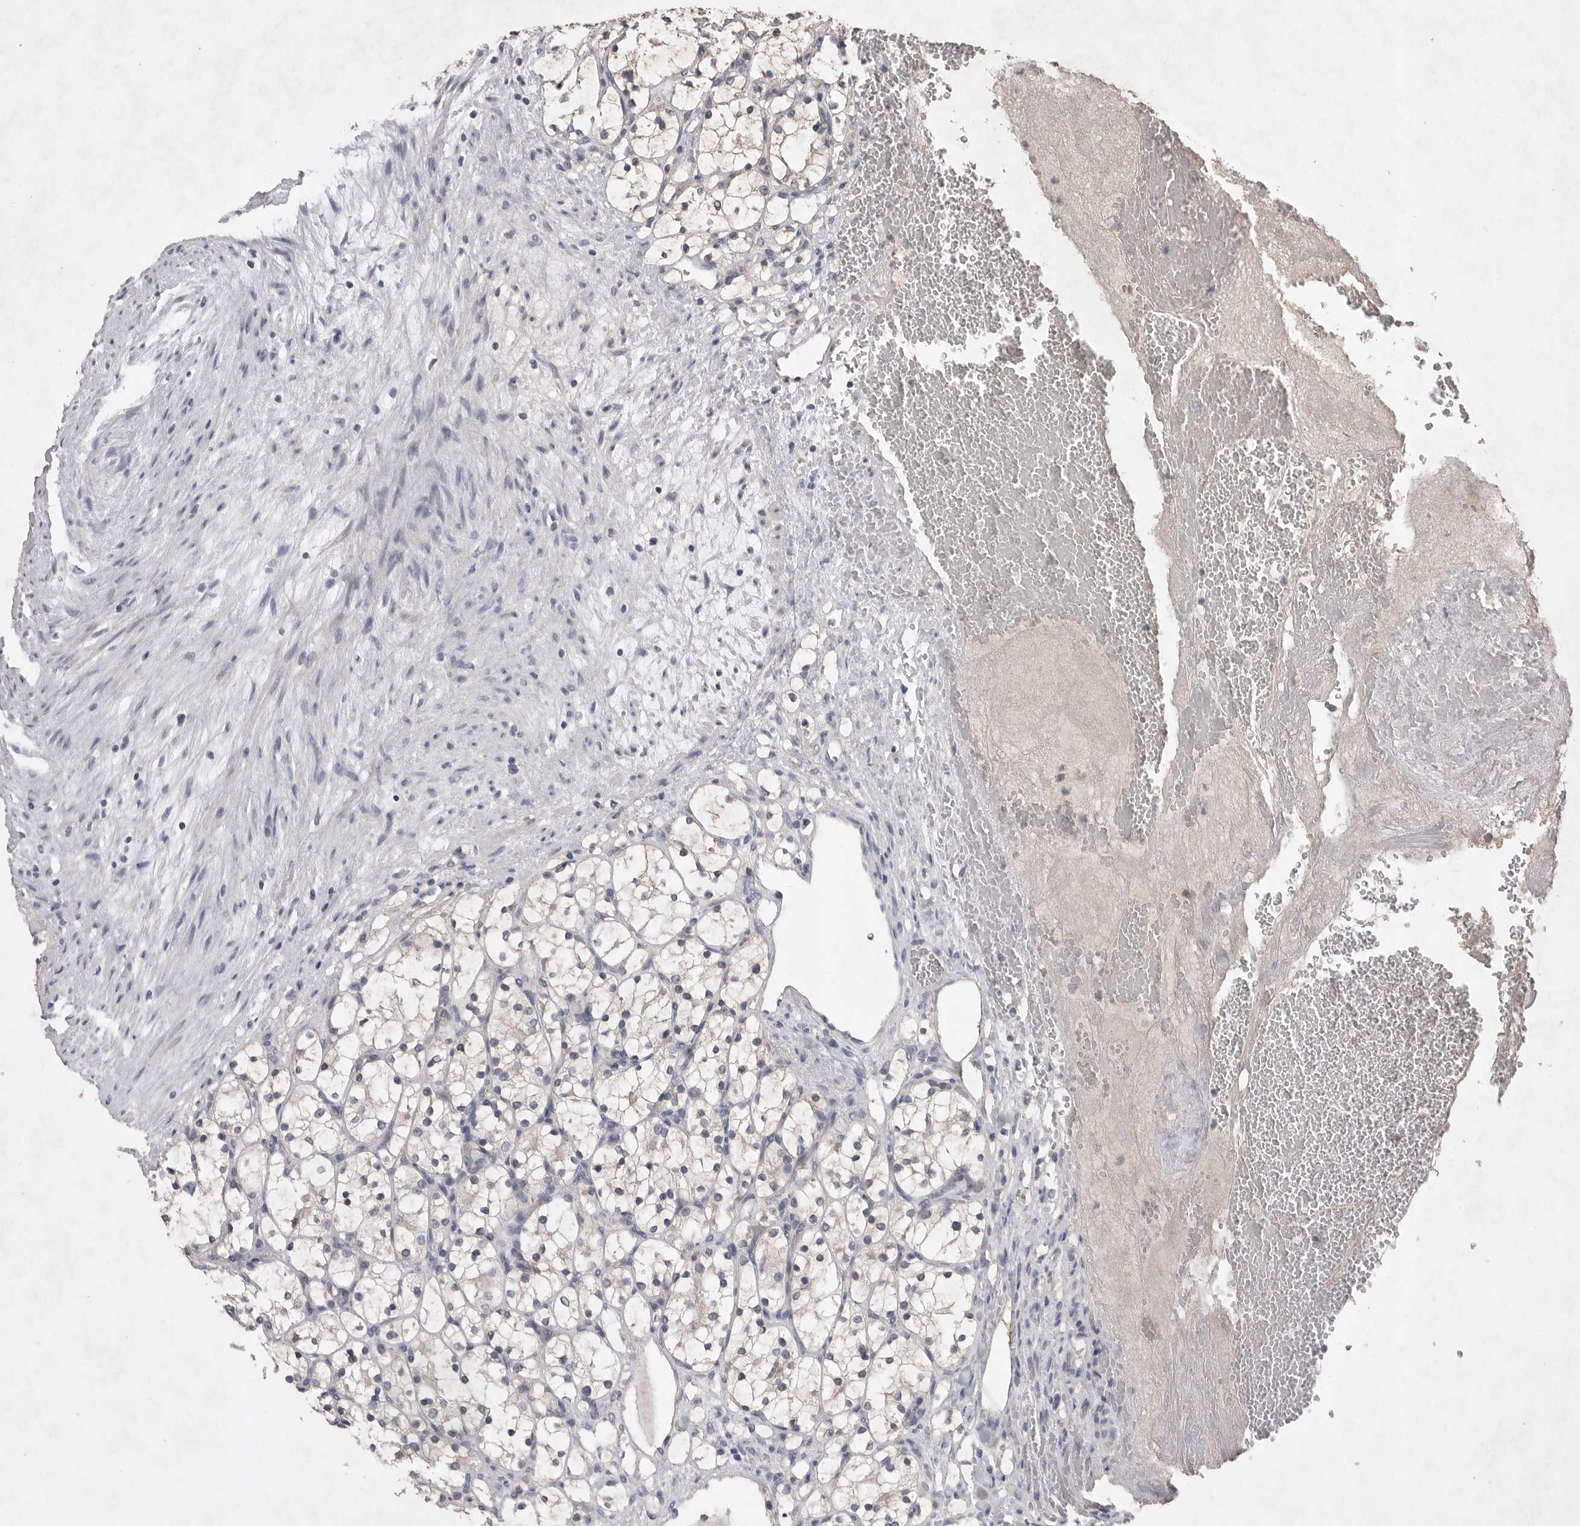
{"staining": {"intensity": "negative", "quantity": "none", "location": "none"}, "tissue": "renal cancer", "cell_type": "Tumor cells", "image_type": "cancer", "snomed": [{"axis": "morphology", "description": "Adenocarcinoma, NOS"}, {"axis": "topography", "description": "Kidney"}], "caption": "An immunohistochemistry image of renal adenocarcinoma is shown. There is no staining in tumor cells of renal adenocarcinoma.", "gene": "APLNR", "patient": {"sex": "female", "age": 69}}